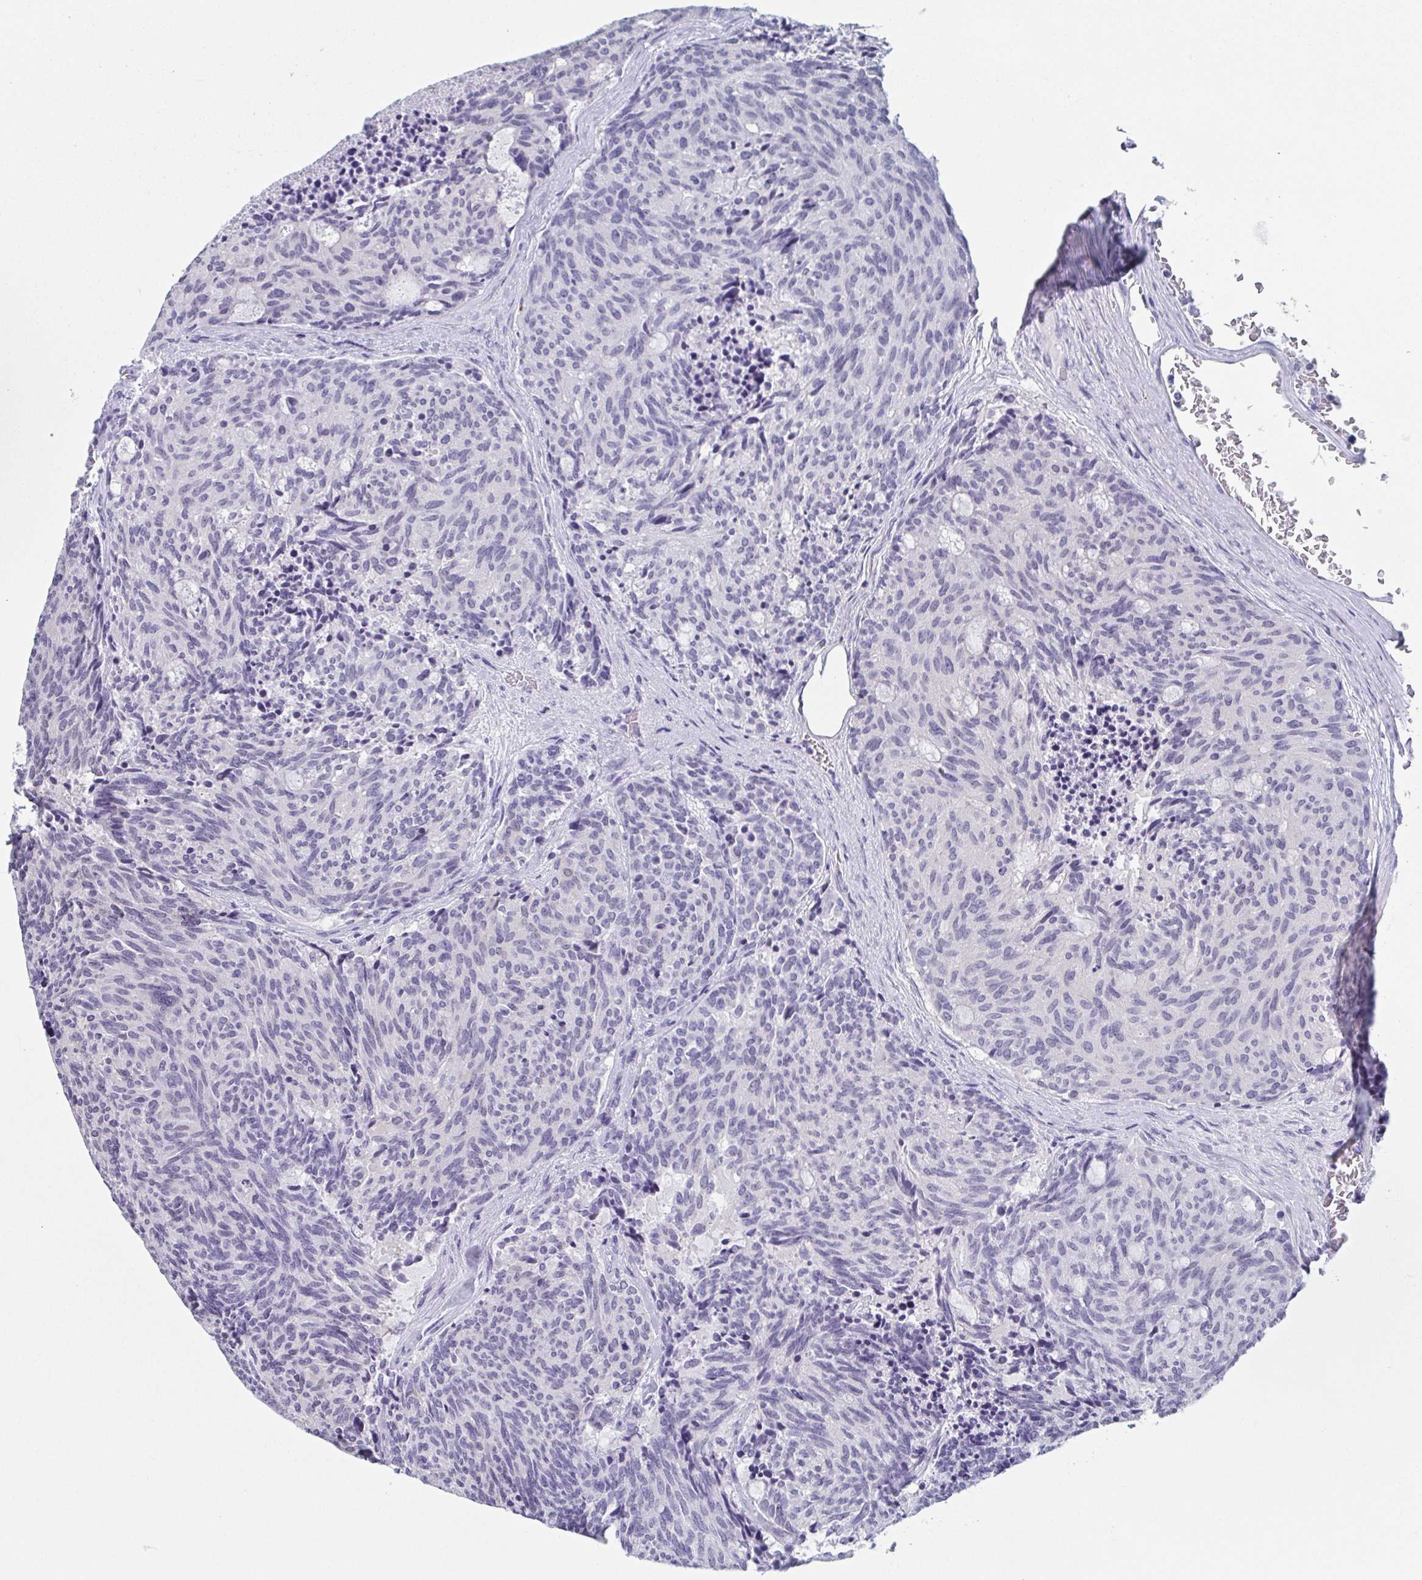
{"staining": {"intensity": "negative", "quantity": "none", "location": "none"}, "tissue": "carcinoid", "cell_type": "Tumor cells", "image_type": "cancer", "snomed": [{"axis": "morphology", "description": "Carcinoid, malignant, NOS"}, {"axis": "topography", "description": "Pancreas"}], "caption": "The histopathology image demonstrates no significant staining in tumor cells of carcinoid (malignant).", "gene": "REG4", "patient": {"sex": "female", "age": 54}}